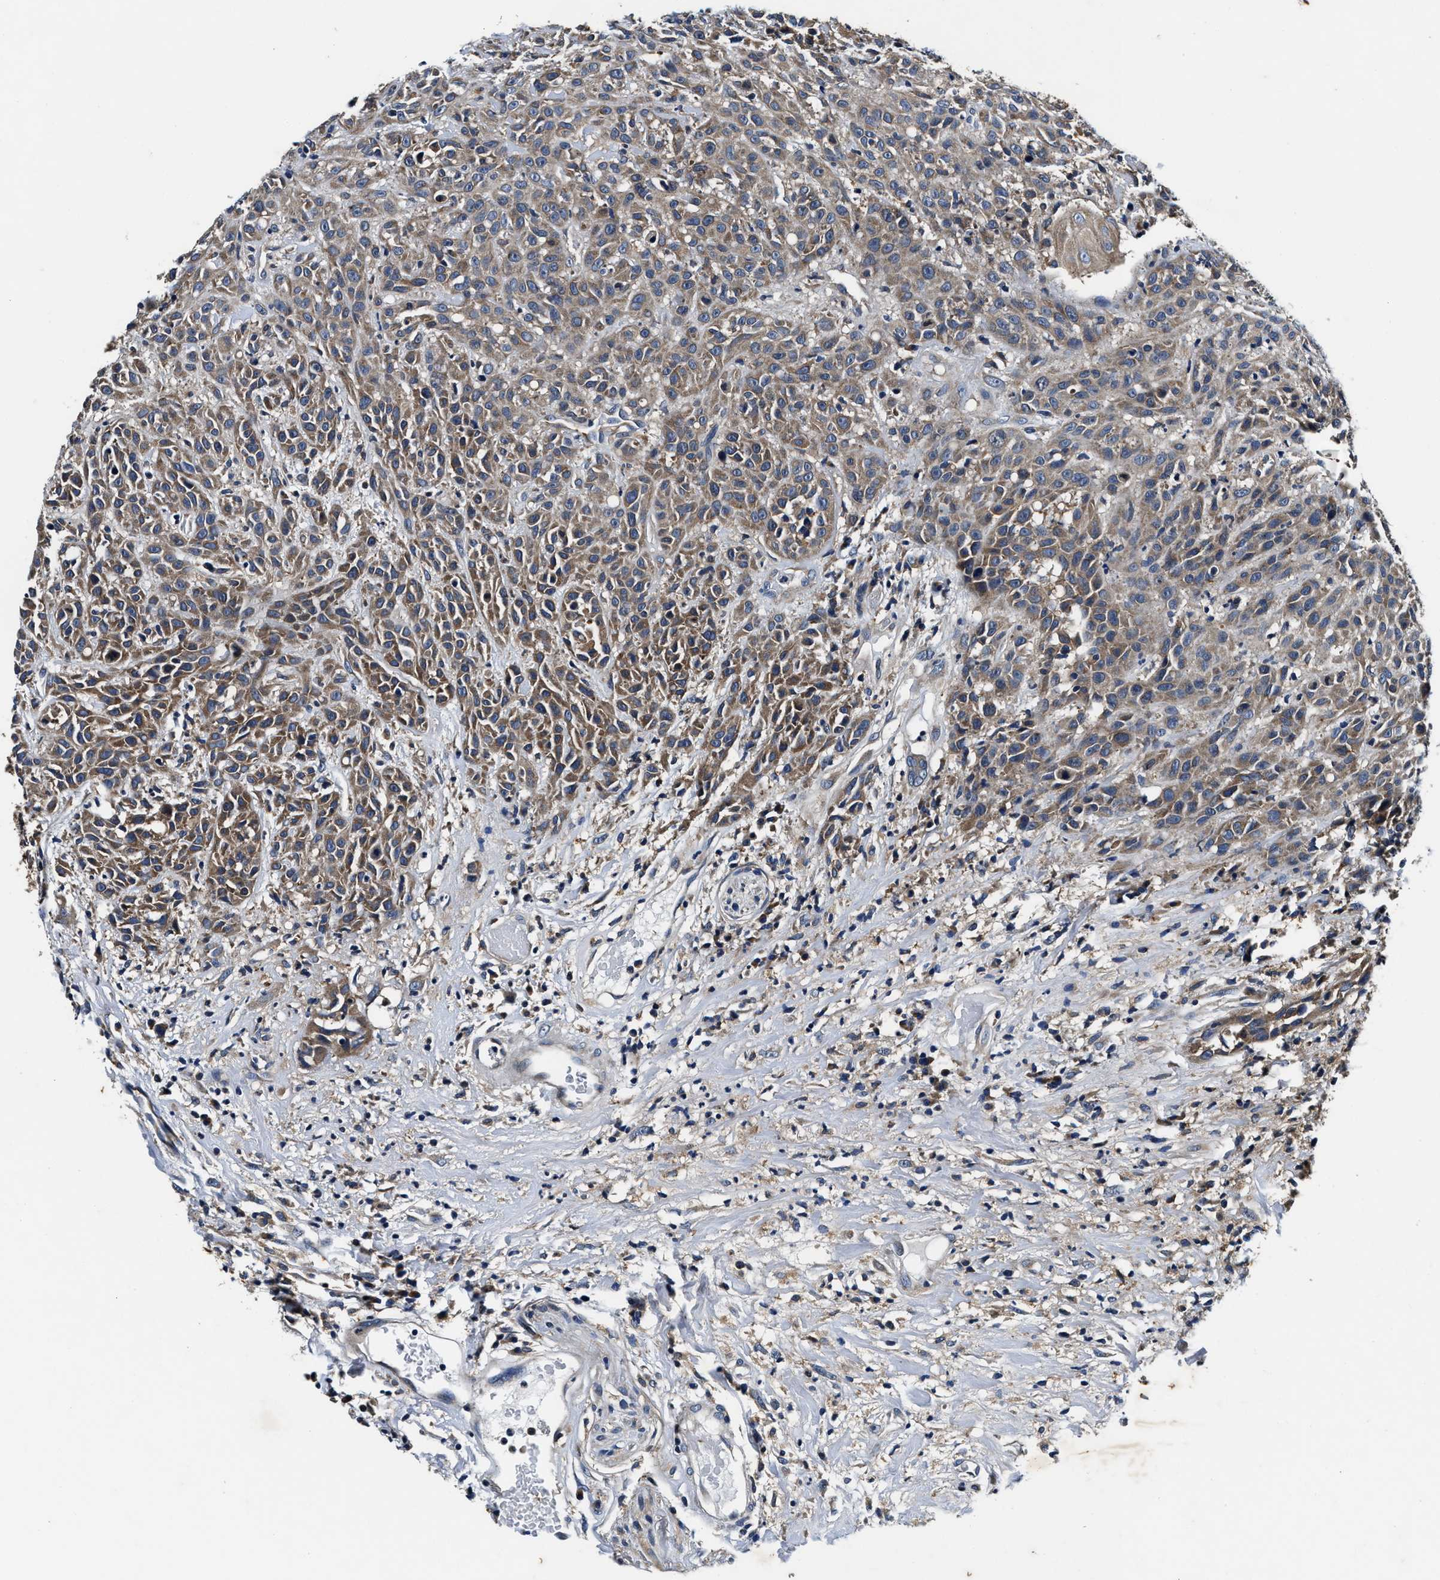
{"staining": {"intensity": "moderate", "quantity": ">75%", "location": "cytoplasmic/membranous"}, "tissue": "head and neck cancer", "cell_type": "Tumor cells", "image_type": "cancer", "snomed": [{"axis": "morphology", "description": "Normal tissue, NOS"}, {"axis": "morphology", "description": "Squamous cell carcinoma, NOS"}, {"axis": "topography", "description": "Cartilage tissue"}, {"axis": "topography", "description": "Head-Neck"}], "caption": "This is an image of immunohistochemistry (IHC) staining of head and neck cancer (squamous cell carcinoma), which shows moderate expression in the cytoplasmic/membranous of tumor cells.", "gene": "PI4KB", "patient": {"sex": "male", "age": 62}}